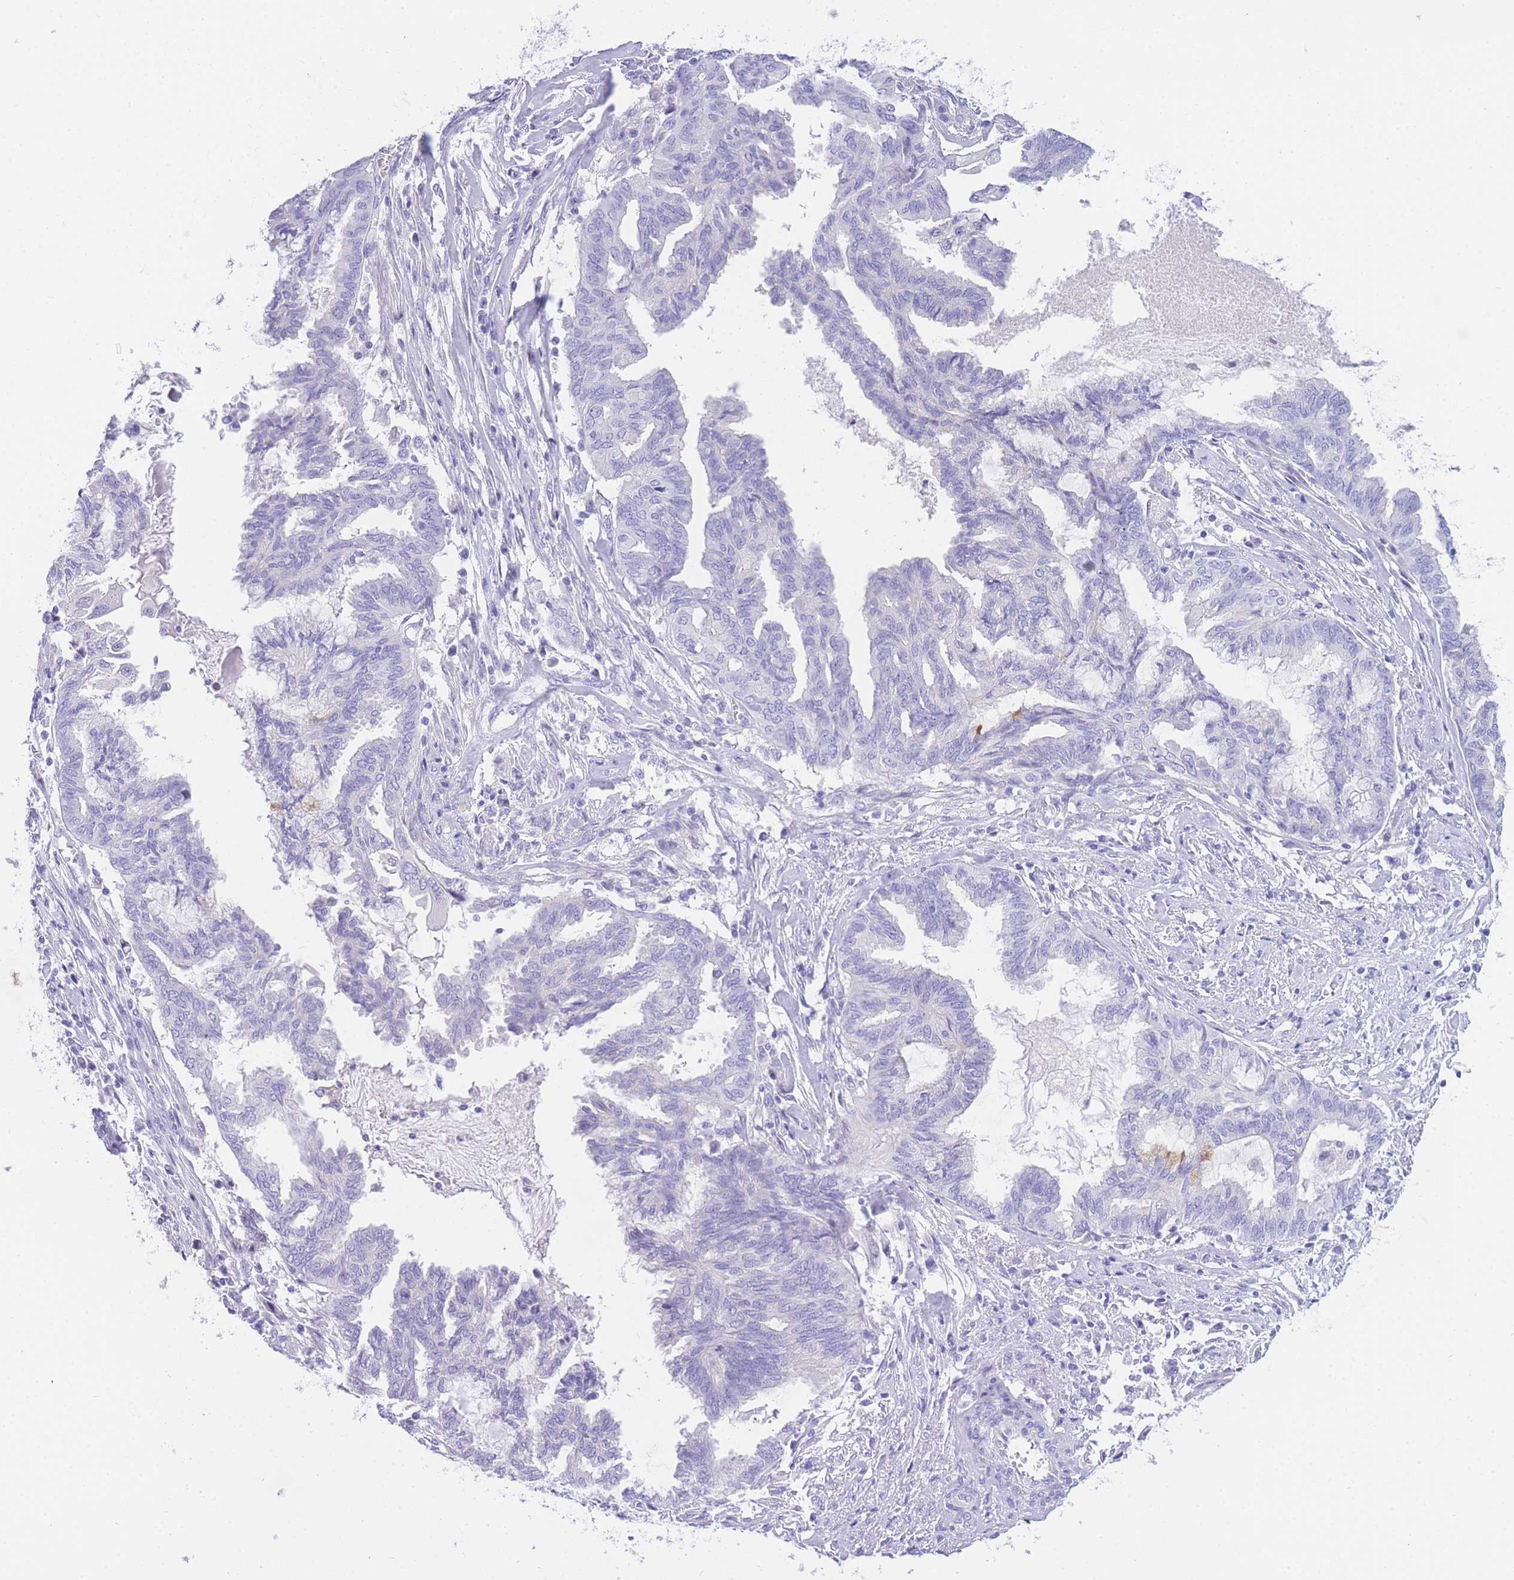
{"staining": {"intensity": "negative", "quantity": "none", "location": "none"}, "tissue": "endometrial cancer", "cell_type": "Tumor cells", "image_type": "cancer", "snomed": [{"axis": "morphology", "description": "Adenocarcinoma, NOS"}, {"axis": "topography", "description": "Endometrium"}], "caption": "Immunohistochemical staining of endometrial cancer exhibits no significant positivity in tumor cells.", "gene": "TIFAB", "patient": {"sex": "female", "age": 86}}